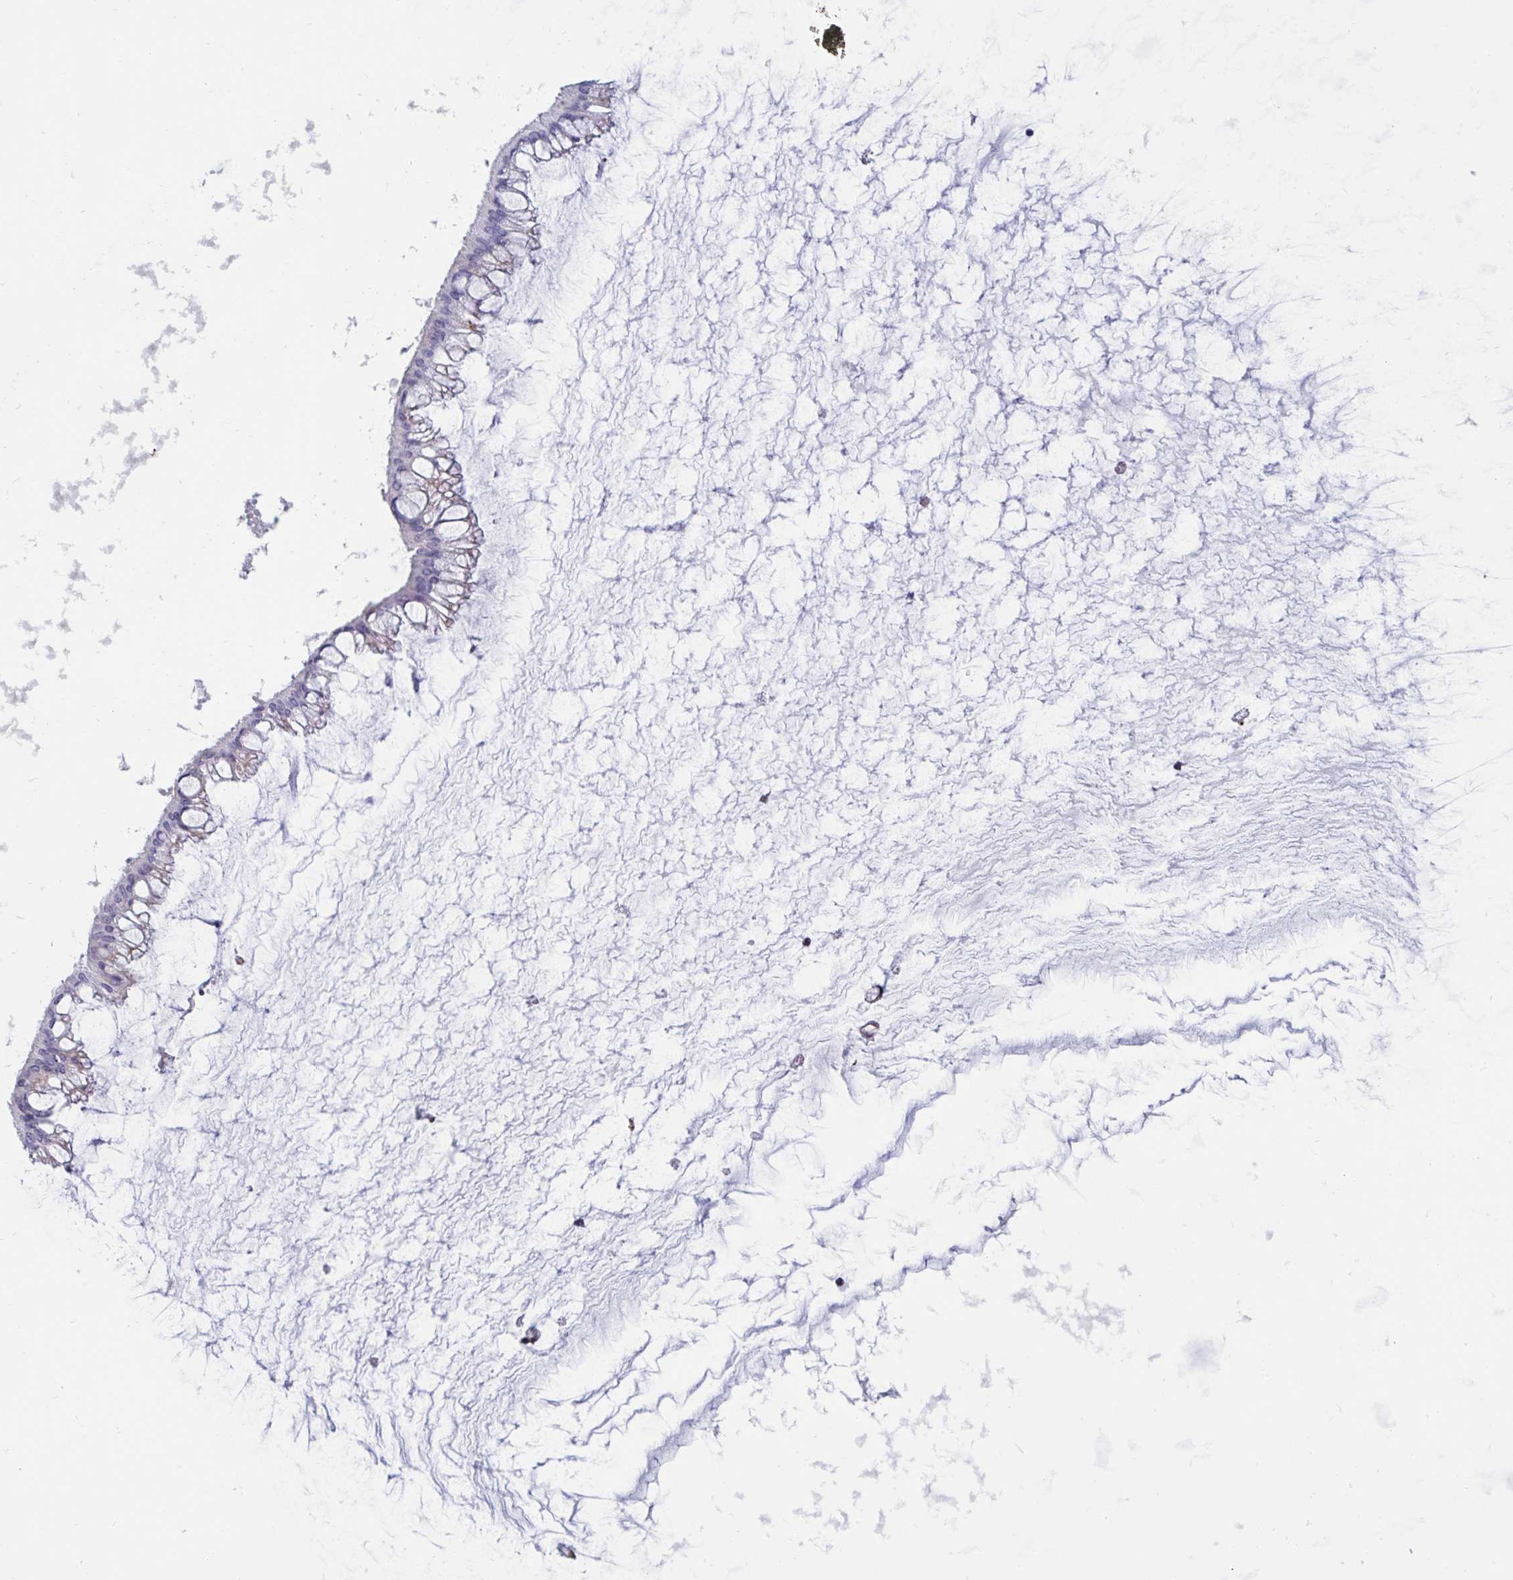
{"staining": {"intensity": "negative", "quantity": "none", "location": "none"}, "tissue": "ovarian cancer", "cell_type": "Tumor cells", "image_type": "cancer", "snomed": [{"axis": "morphology", "description": "Cystadenocarcinoma, mucinous, NOS"}, {"axis": "topography", "description": "Ovary"}], "caption": "Protein analysis of ovarian mucinous cystadenocarcinoma displays no significant expression in tumor cells.", "gene": "SLC9A6", "patient": {"sex": "female", "age": 73}}